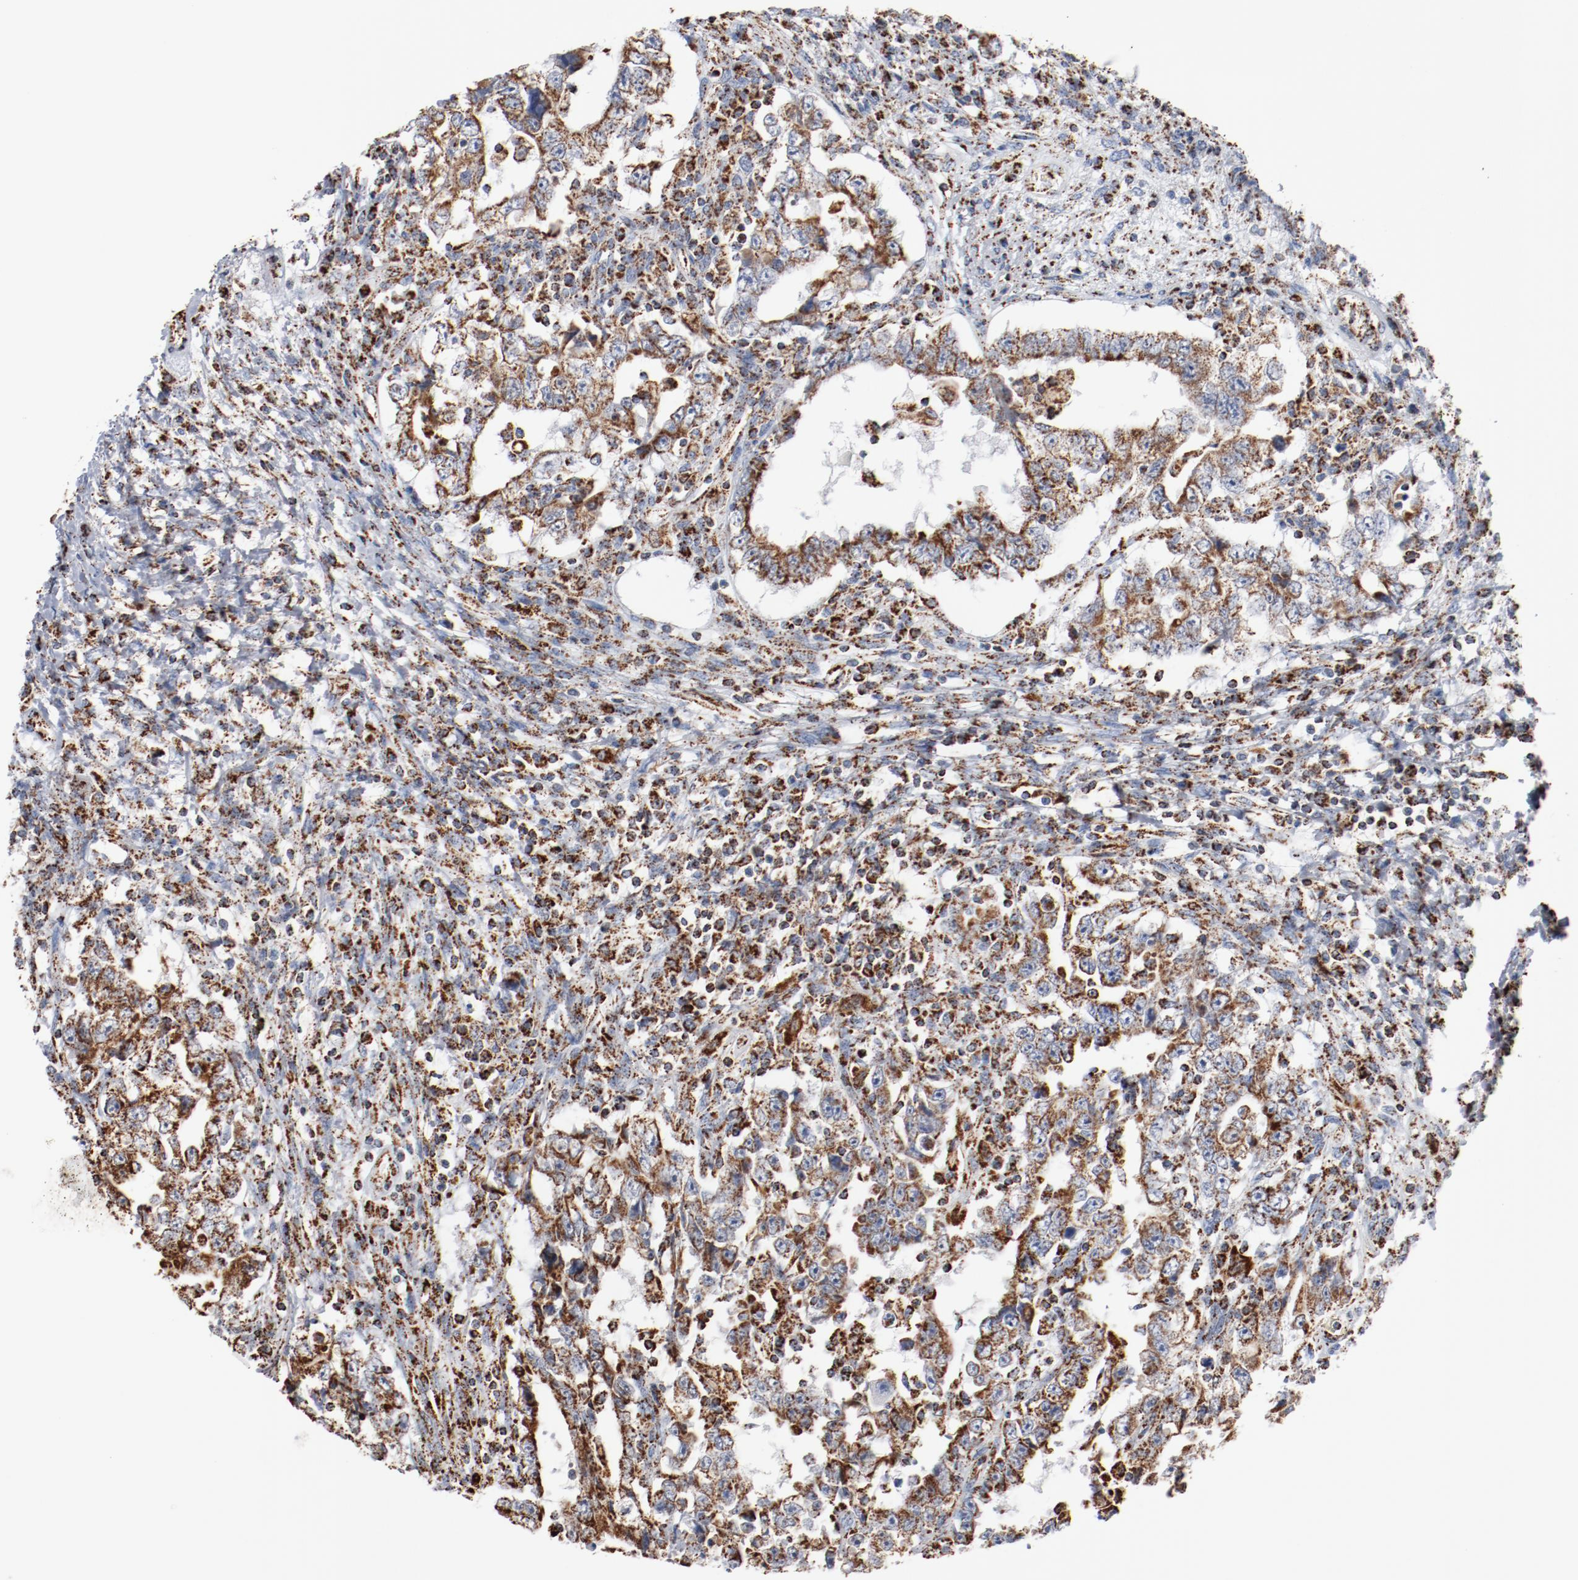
{"staining": {"intensity": "strong", "quantity": ">75%", "location": "cytoplasmic/membranous"}, "tissue": "testis cancer", "cell_type": "Tumor cells", "image_type": "cancer", "snomed": [{"axis": "morphology", "description": "Carcinoma, Embryonal, NOS"}, {"axis": "topography", "description": "Testis"}], "caption": "Testis embryonal carcinoma was stained to show a protein in brown. There is high levels of strong cytoplasmic/membranous positivity in about >75% of tumor cells.", "gene": "NDUFS4", "patient": {"sex": "male", "age": 26}}